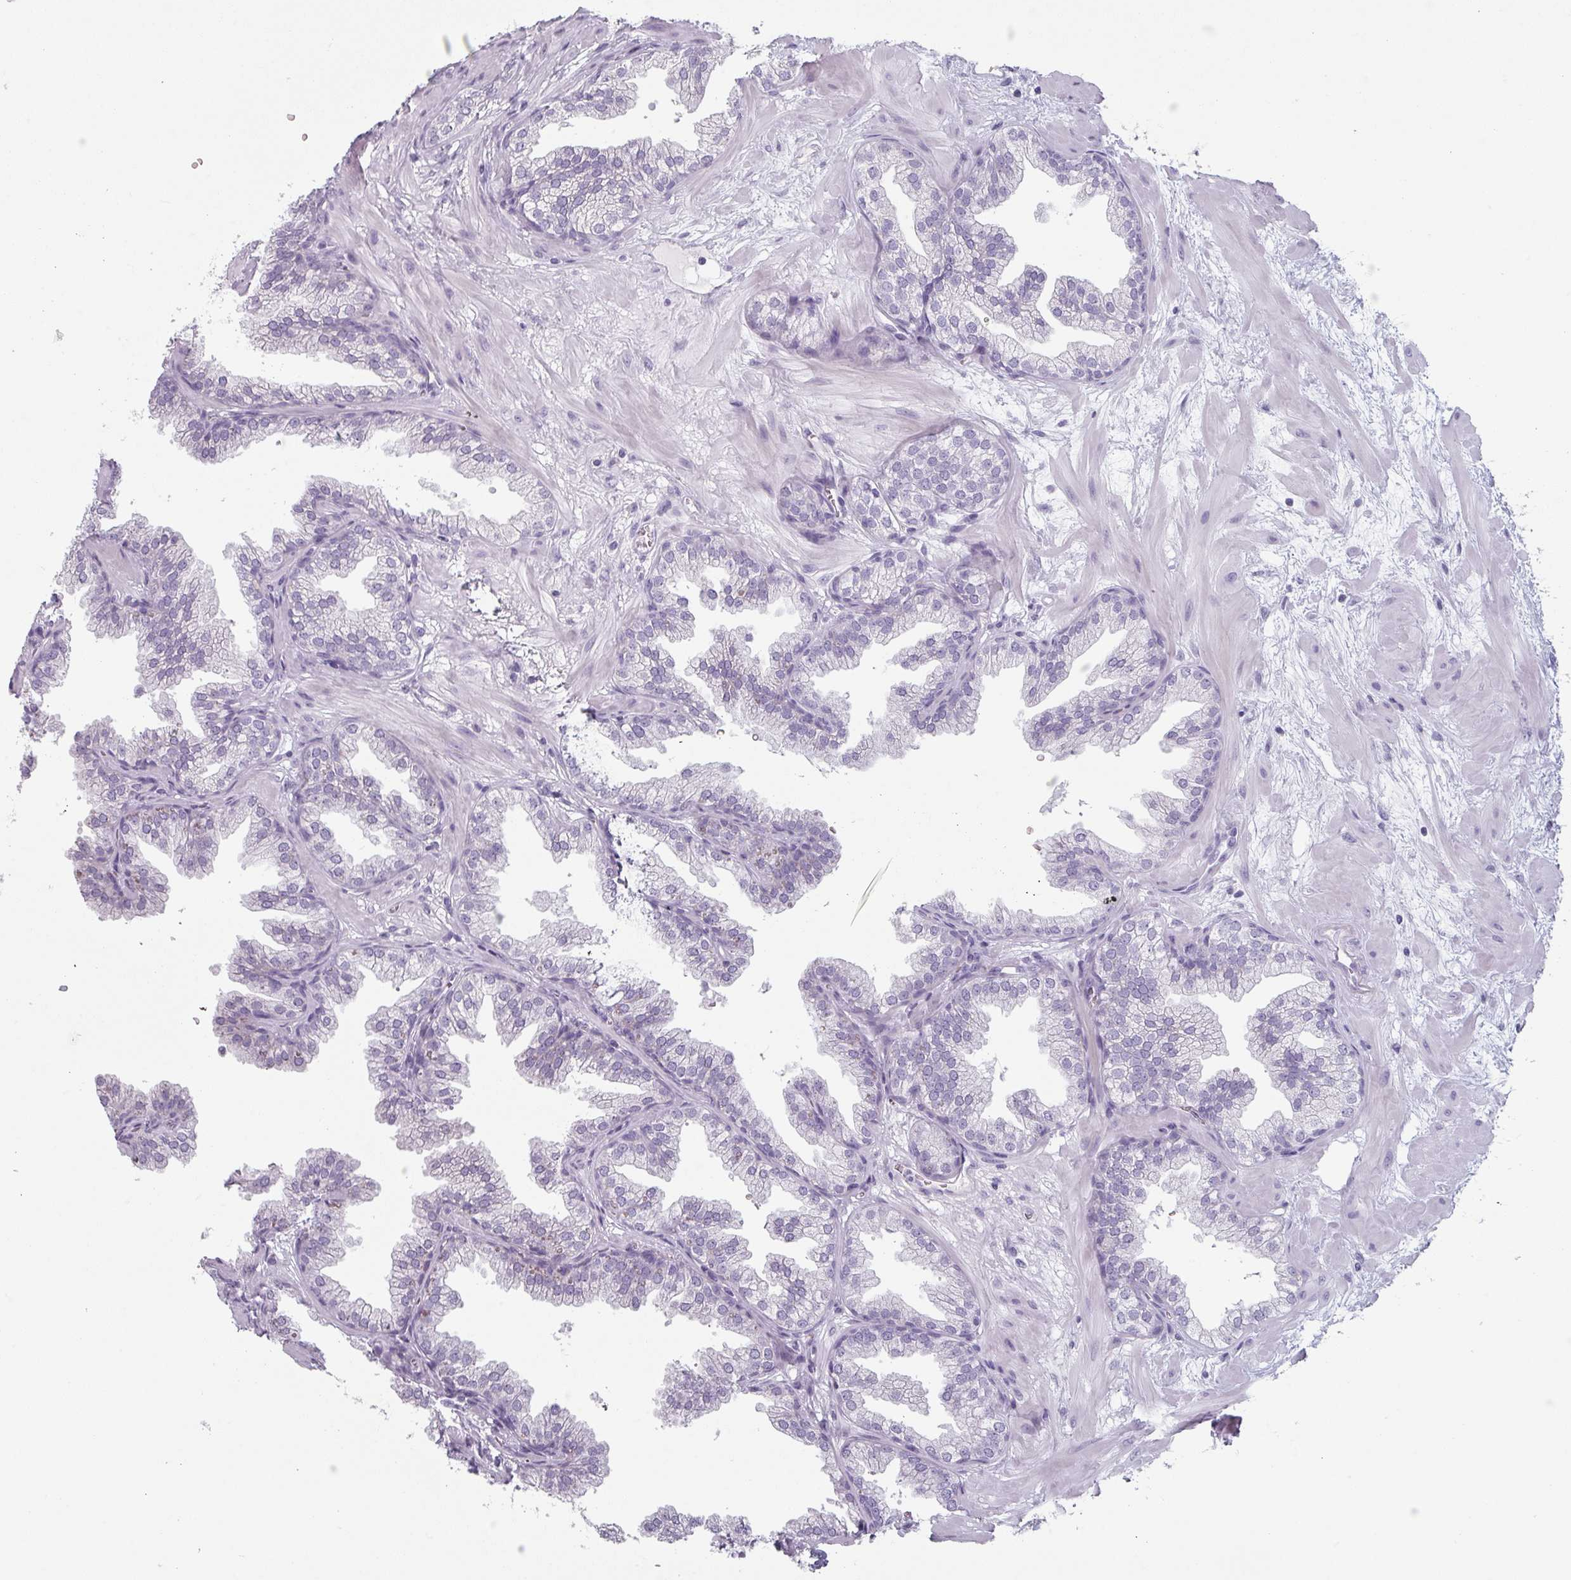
{"staining": {"intensity": "negative", "quantity": "none", "location": "none"}, "tissue": "prostate", "cell_type": "Glandular cells", "image_type": "normal", "snomed": [{"axis": "morphology", "description": "Normal tissue, NOS"}, {"axis": "topography", "description": "Prostate"}], "caption": "A photomicrograph of human prostate is negative for staining in glandular cells. Brightfield microscopy of IHC stained with DAB (brown) and hematoxylin (blue), captured at high magnification.", "gene": "SLC35G2", "patient": {"sex": "male", "age": 37}}